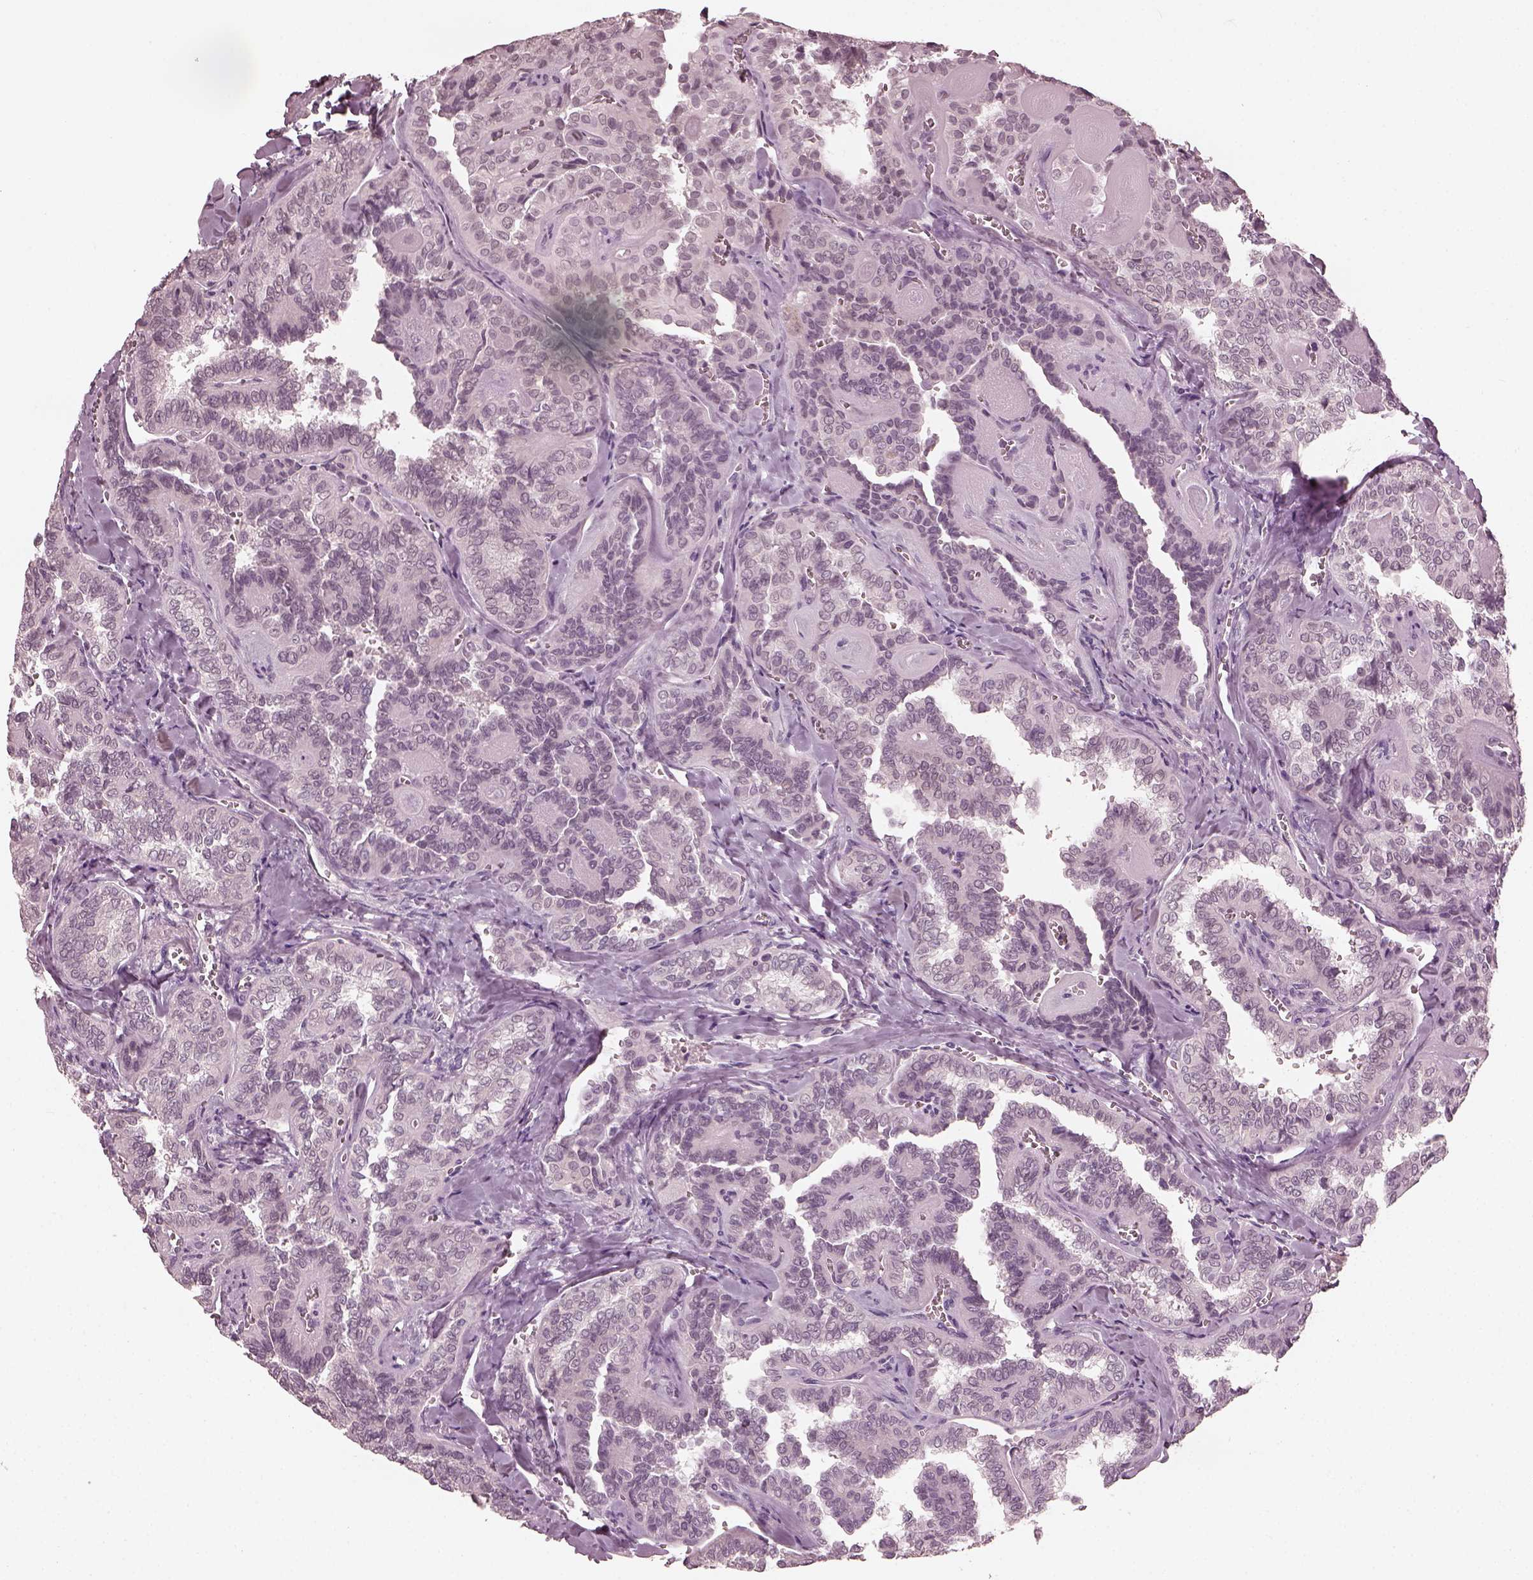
{"staining": {"intensity": "negative", "quantity": "none", "location": "none"}, "tissue": "thyroid cancer", "cell_type": "Tumor cells", "image_type": "cancer", "snomed": [{"axis": "morphology", "description": "Papillary adenocarcinoma, NOS"}, {"axis": "topography", "description": "Thyroid gland"}], "caption": "Tumor cells show no significant expression in thyroid papillary adenocarcinoma.", "gene": "OPTC", "patient": {"sex": "female", "age": 41}}